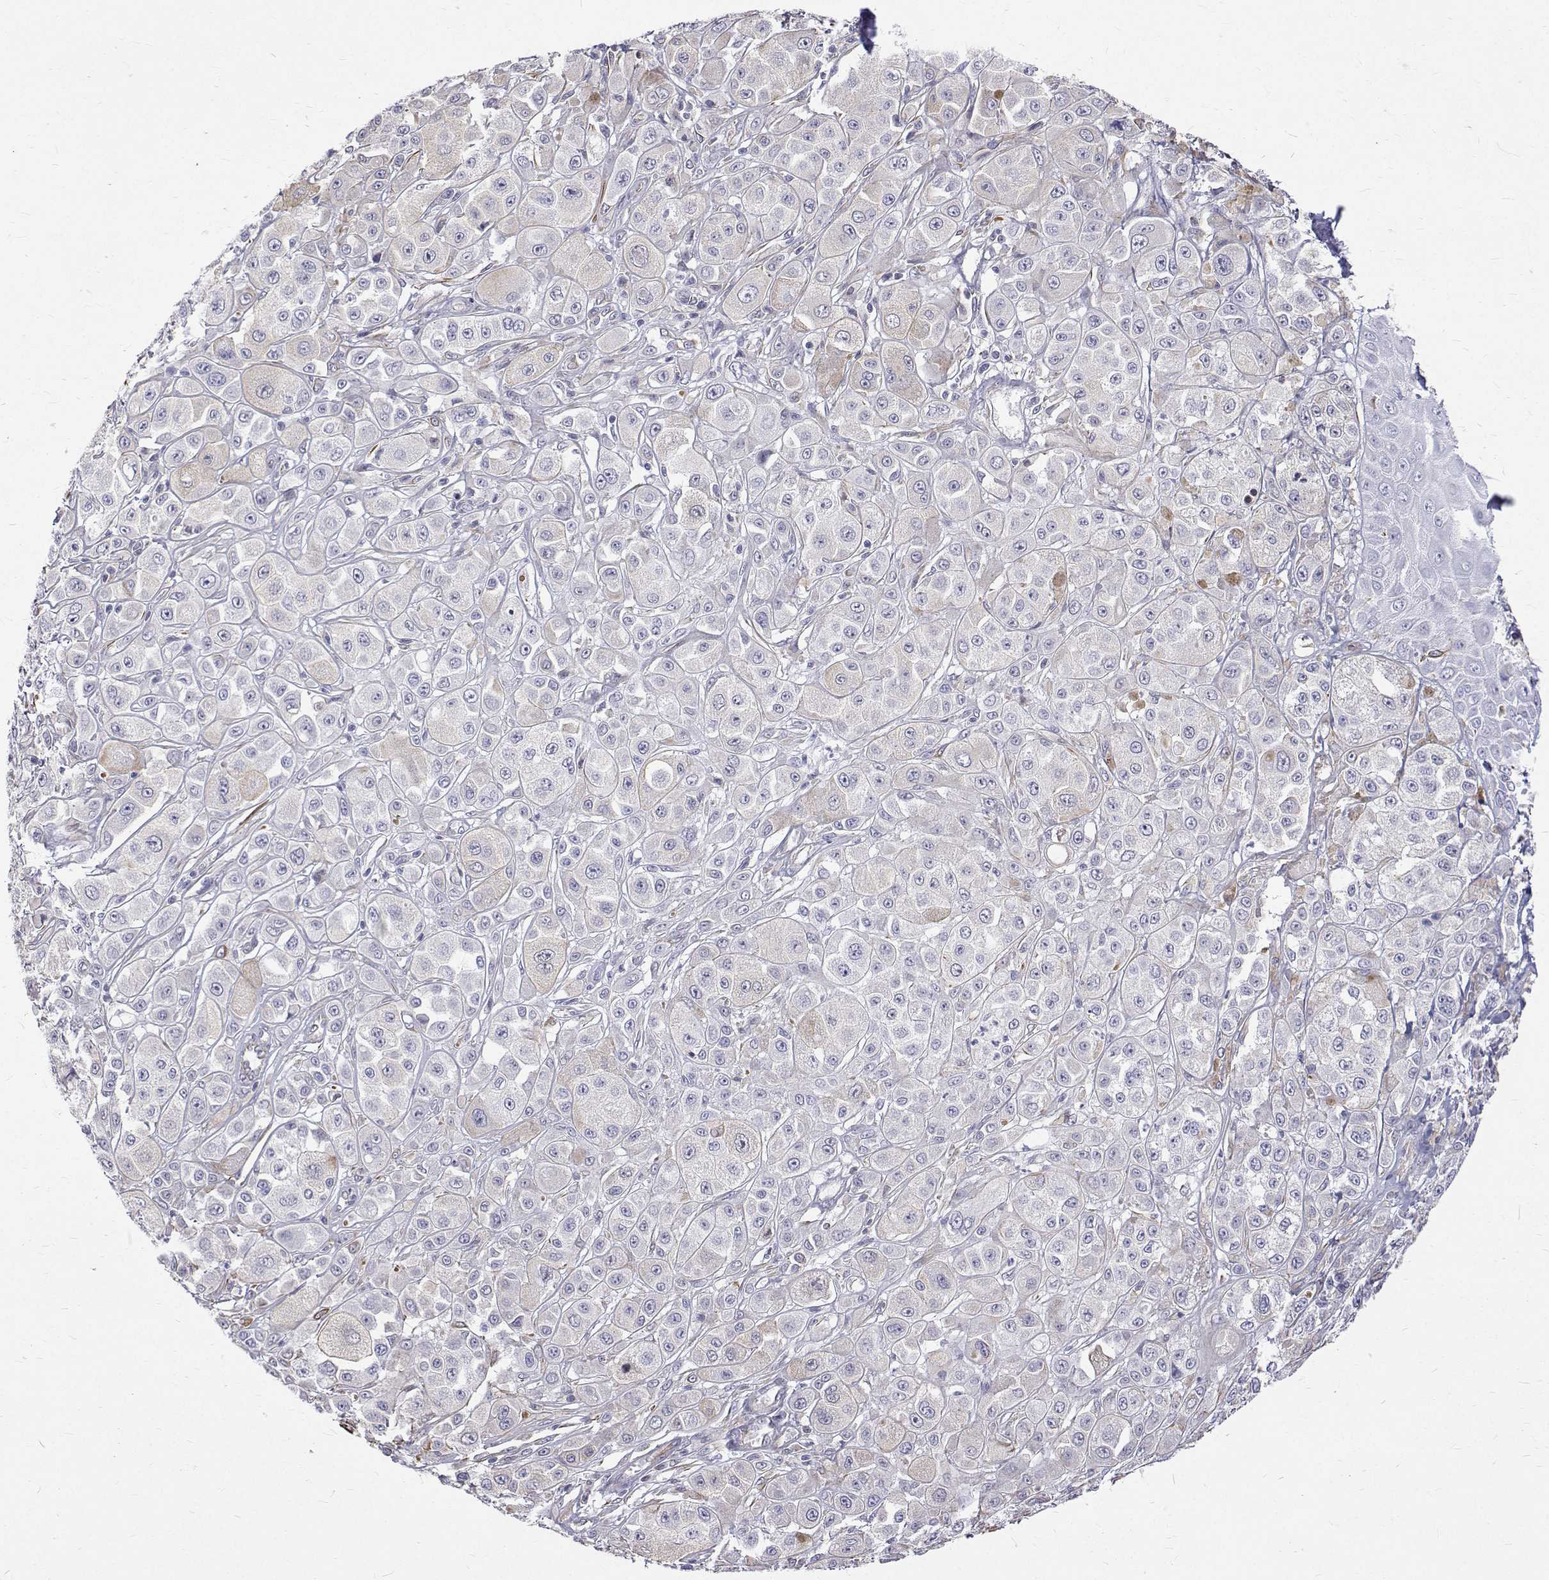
{"staining": {"intensity": "negative", "quantity": "none", "location": "none"}, "tissue": "melanoma", "cell_type": "Tumor cells", "image_type": "cancer", "snomed": [{"axis": "morphology", "description": "Malignant melanoma, NOS"}, {"axis": "topography", "description": "Skin"}], "caption": "This is an immunohistochemistry photomicrograph of human malignant melanoma. There is no expression in tumor cells.", "gene": "OPRPN", "patient": {"sex": "male", "age": 67}}